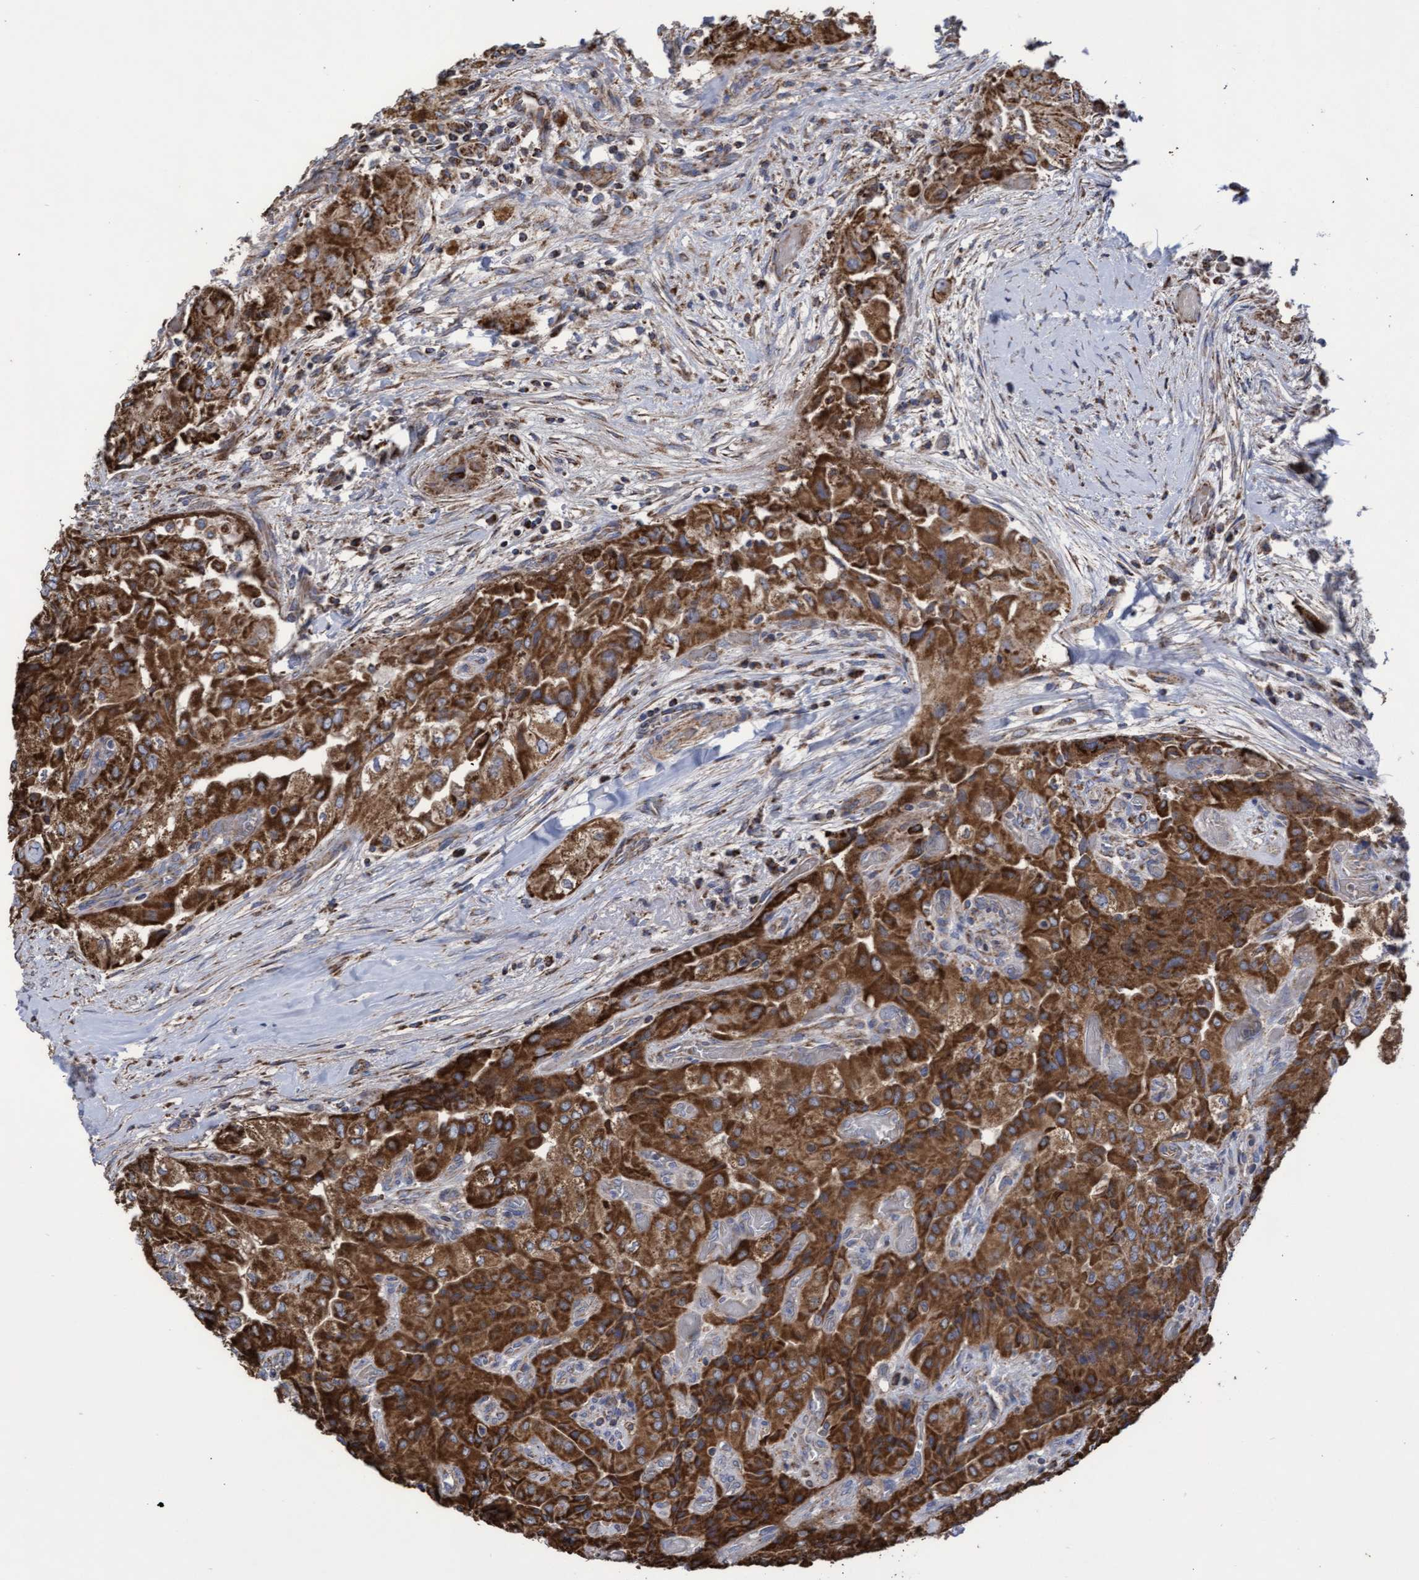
{"staining": {"intensity": "strong", "quantity": ">75%", "location": "cytoplasmic/membranous"}, "tissue": "thyroid cancer", "cell_type": "Tumor cells", "image_type": "cancer", "snomed": [{"axis": "morphology", "description": "Papillary adenocarcinoma, NOS"}, {"axis": "topography", "description": "Thyroid gland"}], "caption": "Immunohistochemical staining of human thyroid papillary adenocarcinoma exhibits high levels of strong cytoplasmic/membranous expression in approximately >75% of tumor cells. (DAB IHC, brown staining for protein, blue staining for nuclei).", "gene": "COBL", "patient": {"sex": "female", "age": 59}}